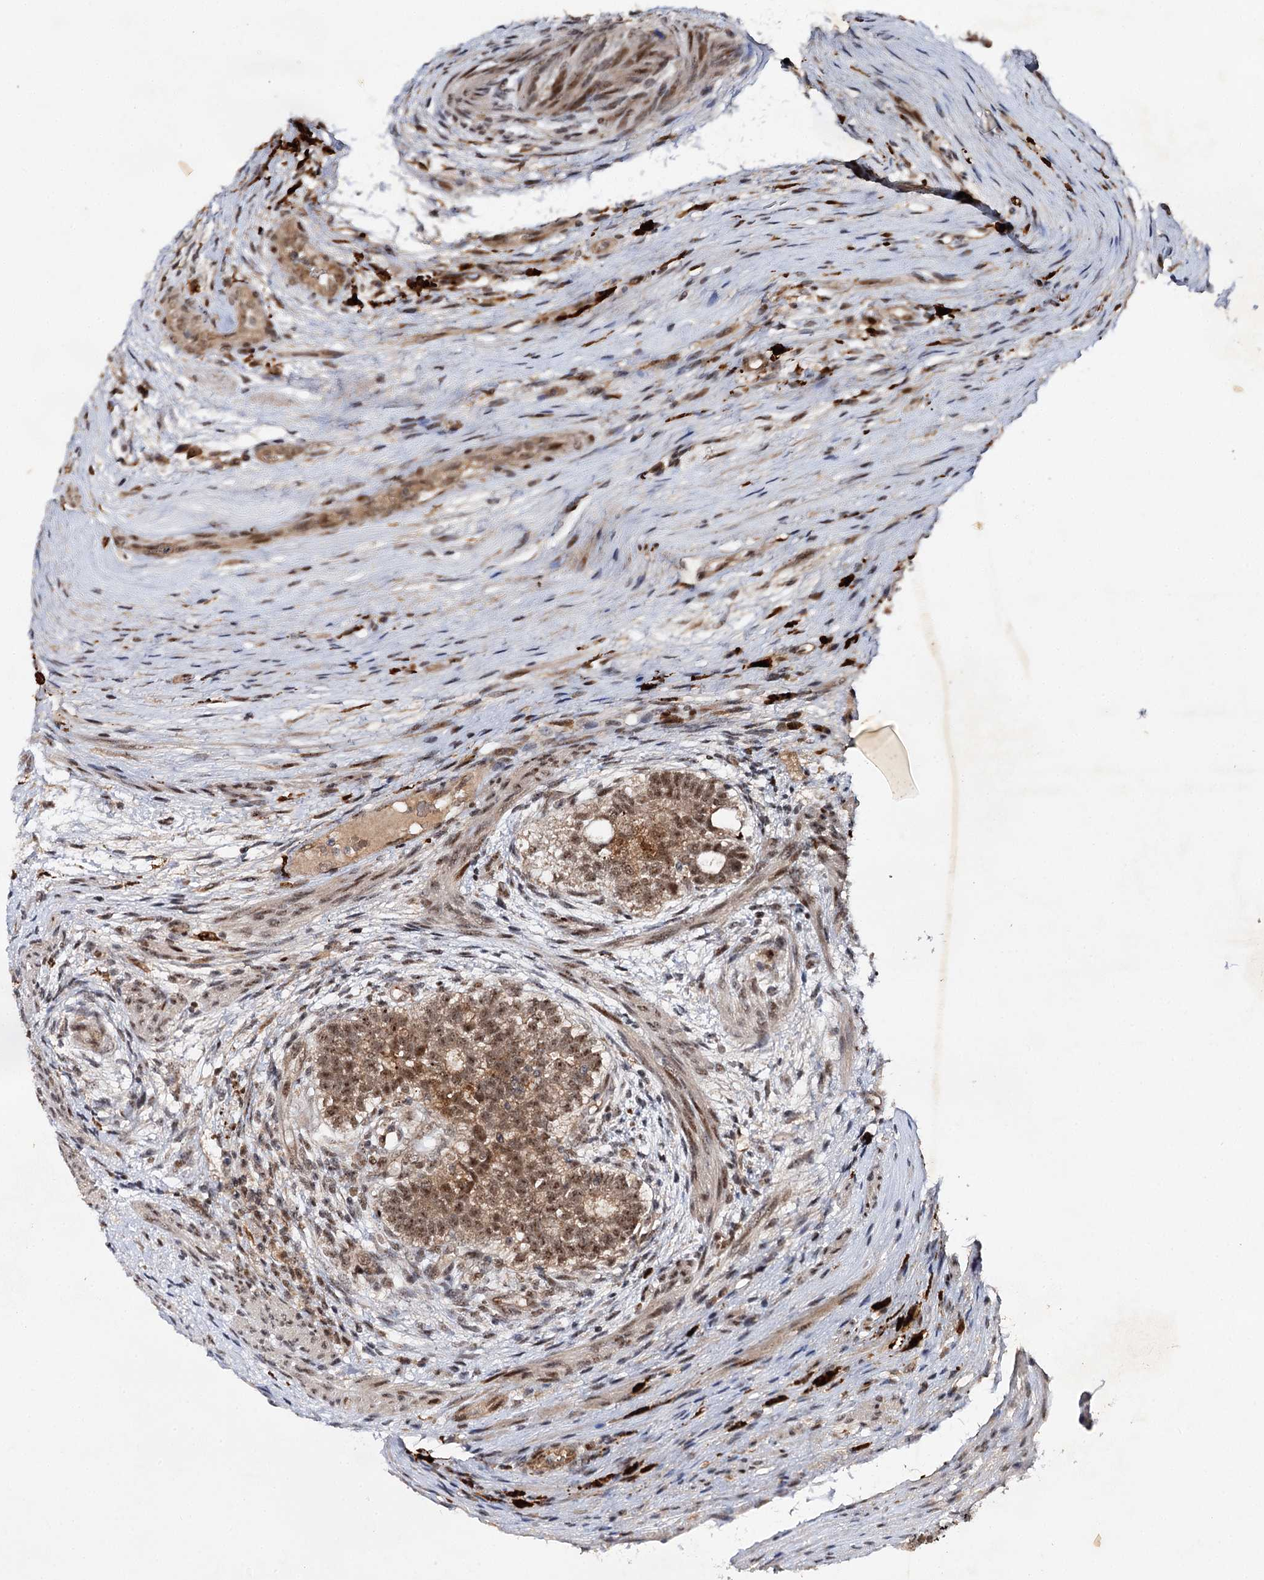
{"staining": {"intensity": "moderate", "quantity": ">75%", "location": "cytoplasmic/membranous,nuclear"}, "tissue": "testis cancer", "cell_type": "Tumor cells", "image_type": "cancer", "snomed": [{"axis": "morphology", "description": "Carcinoma, Embryonal, NOS"}, {"axis": "topography", "description": "Testis"}], "caption": "Immunohistochemistry of human testis embryonal carcinoma reveals medium levels of moderate cytoplasmic/membranous and nuclear expression in about >75% of tumor cells.", "gene": "BUD13", "patient": {"sex": "male", "age": 26}}